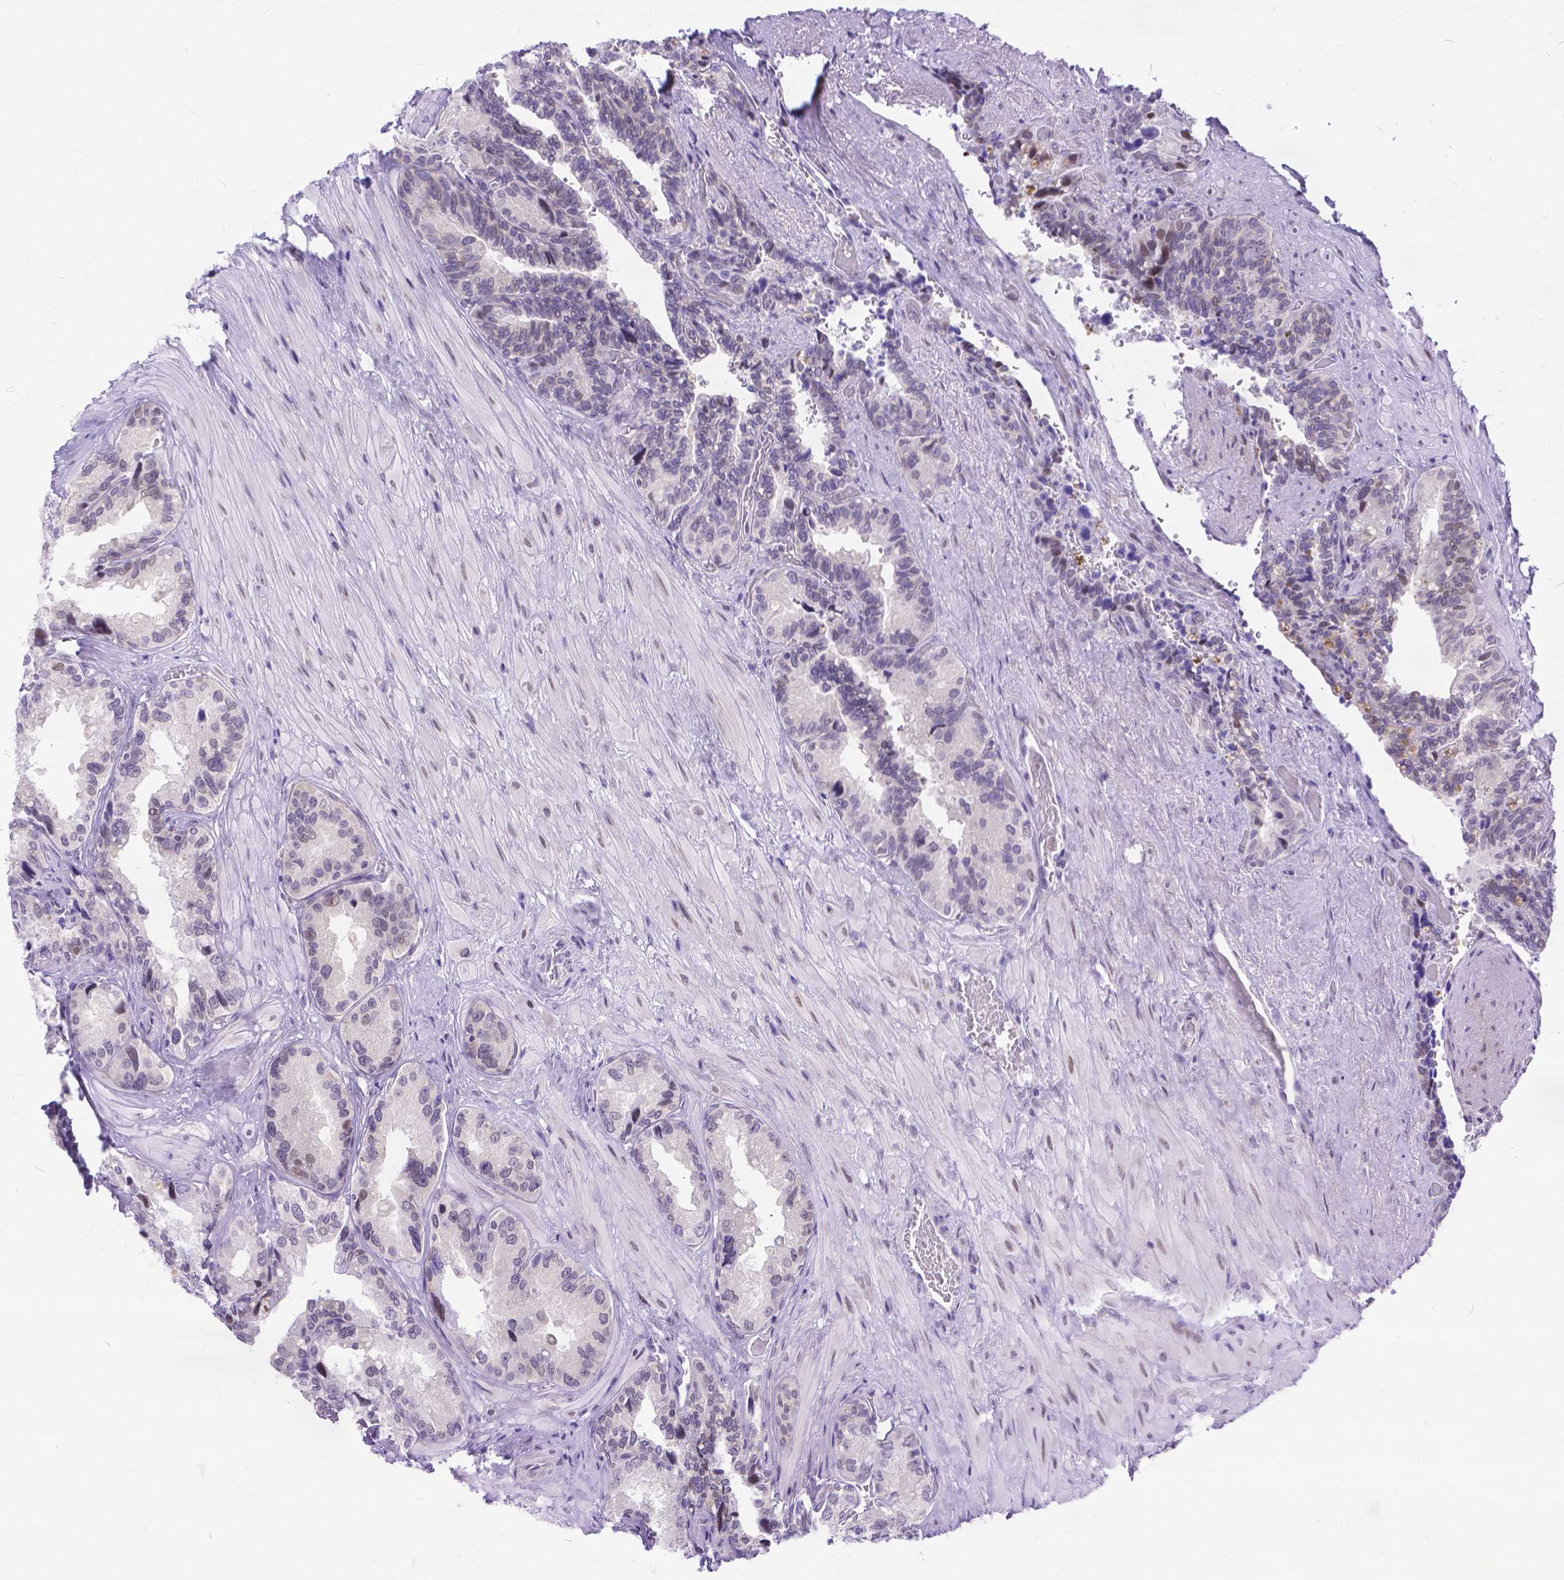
{"staining": {"intensity": "weak", "quantity": "<25%", "location": "nuclear"}, "tissue": "seminal vesicle", "cell_type": "Glandular cells", "image_type": "normal", "snomed": [{"axis": "morphology", "description": "Normal tissue, NOS"}, {"axis": "topography", "description": "Seminal veicle"}], "caption": "High power microscopy micrograph of an IHC photomicrograph of unremarkable seminal vesicle, revealing no significant expression in glandular cells.", "gene": "FAM124B", "patient": {"sex": "male", "age": 69}}